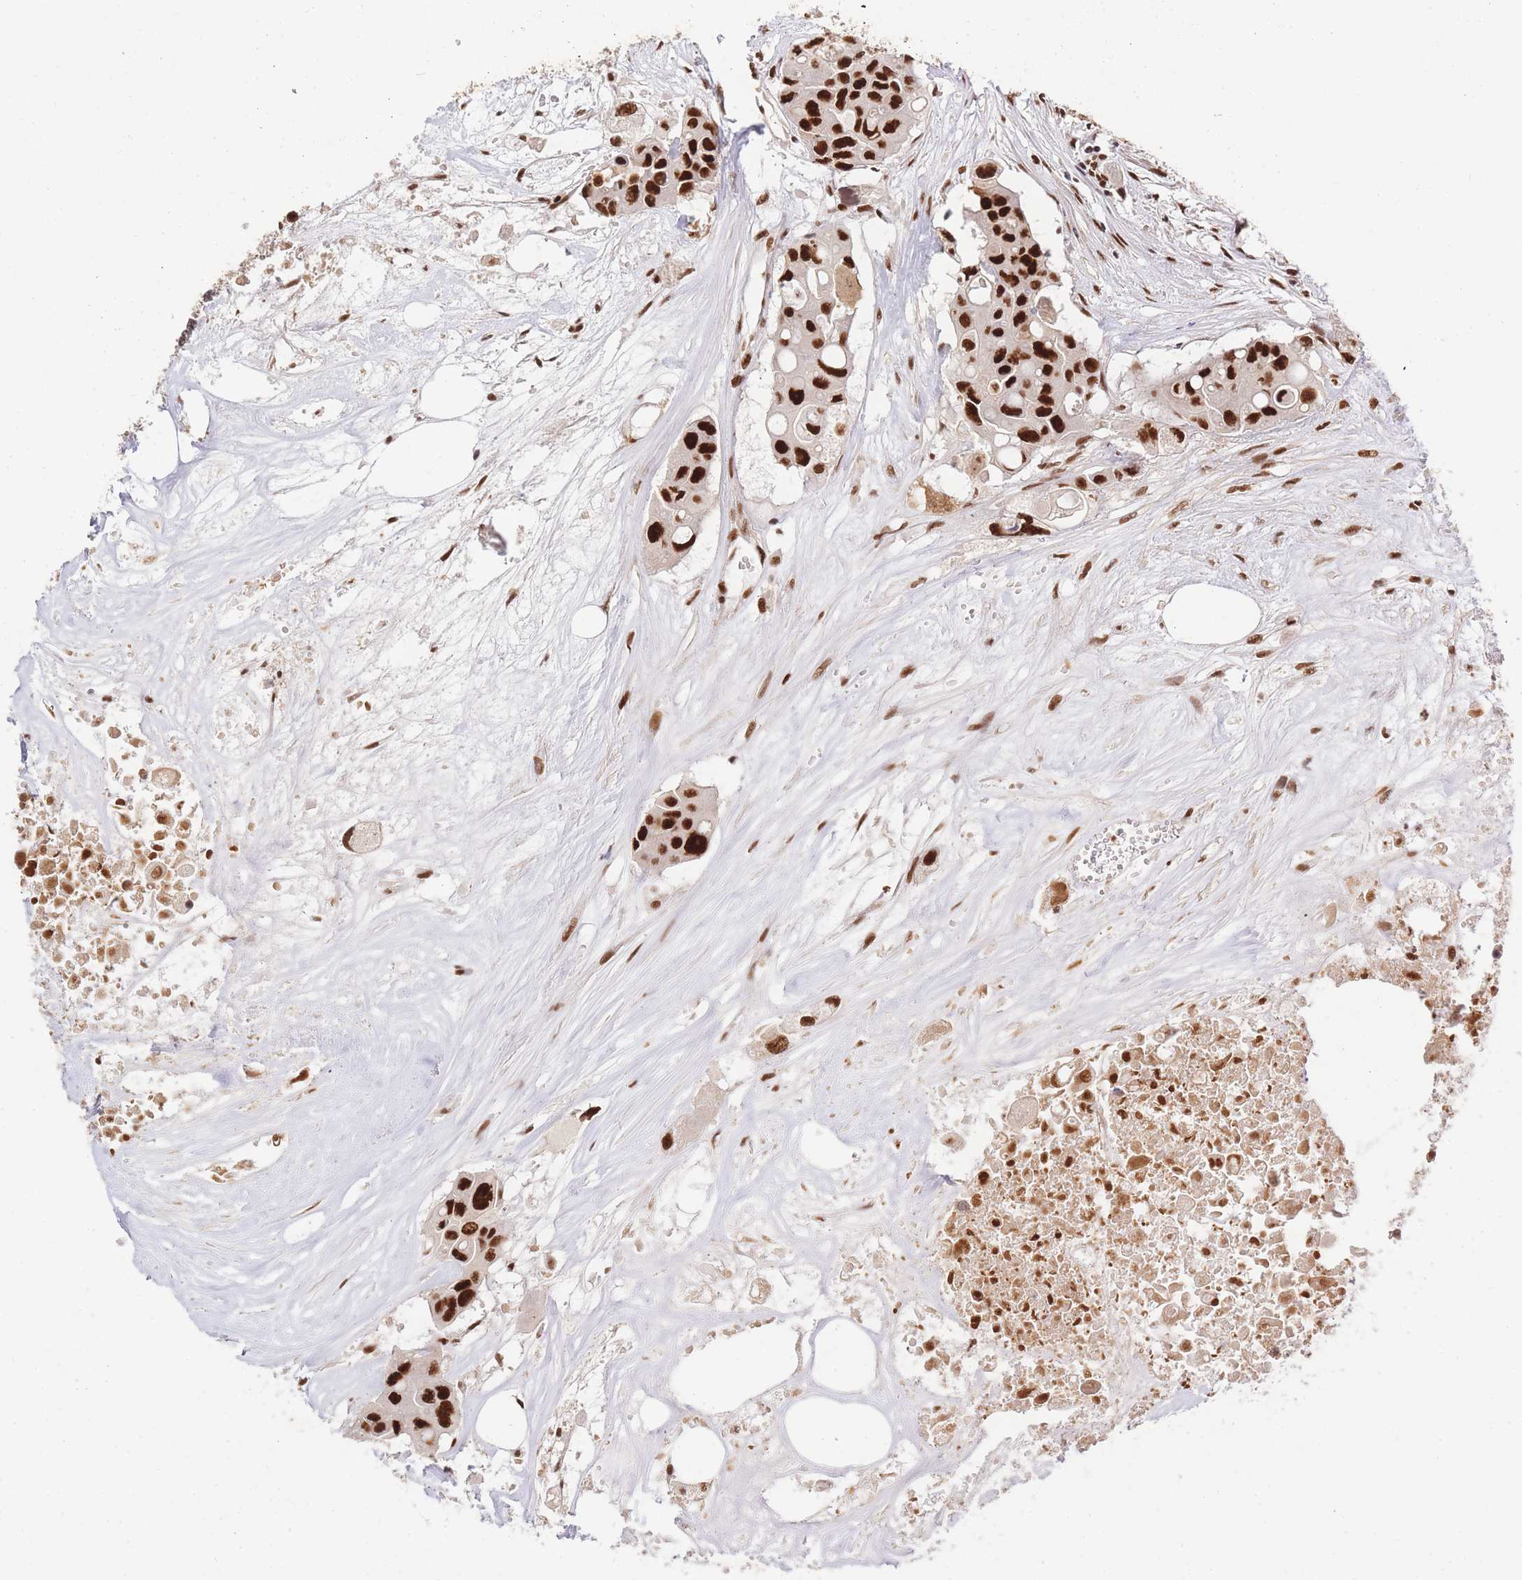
{"staining": {"intensity": "strong", "quantity": ">75%", "location": "nuclear"}, "tissue": "colorectal cancer", "cell_type": "Tumor cells", "image_type": "cancer", "snomed": [{"axis": "morphology", "description": "Adenocarcinoma, NOS"}, {"axis": "topography", "description": "Colon"}], "caption": "IHC (DAB) staining of colorectal adenocarcinoma reveals strong nuclear protein staining in about >75% of tumor cells.", "gene": "PRKDC", "patient": {"sex": "male", "age": 77}}